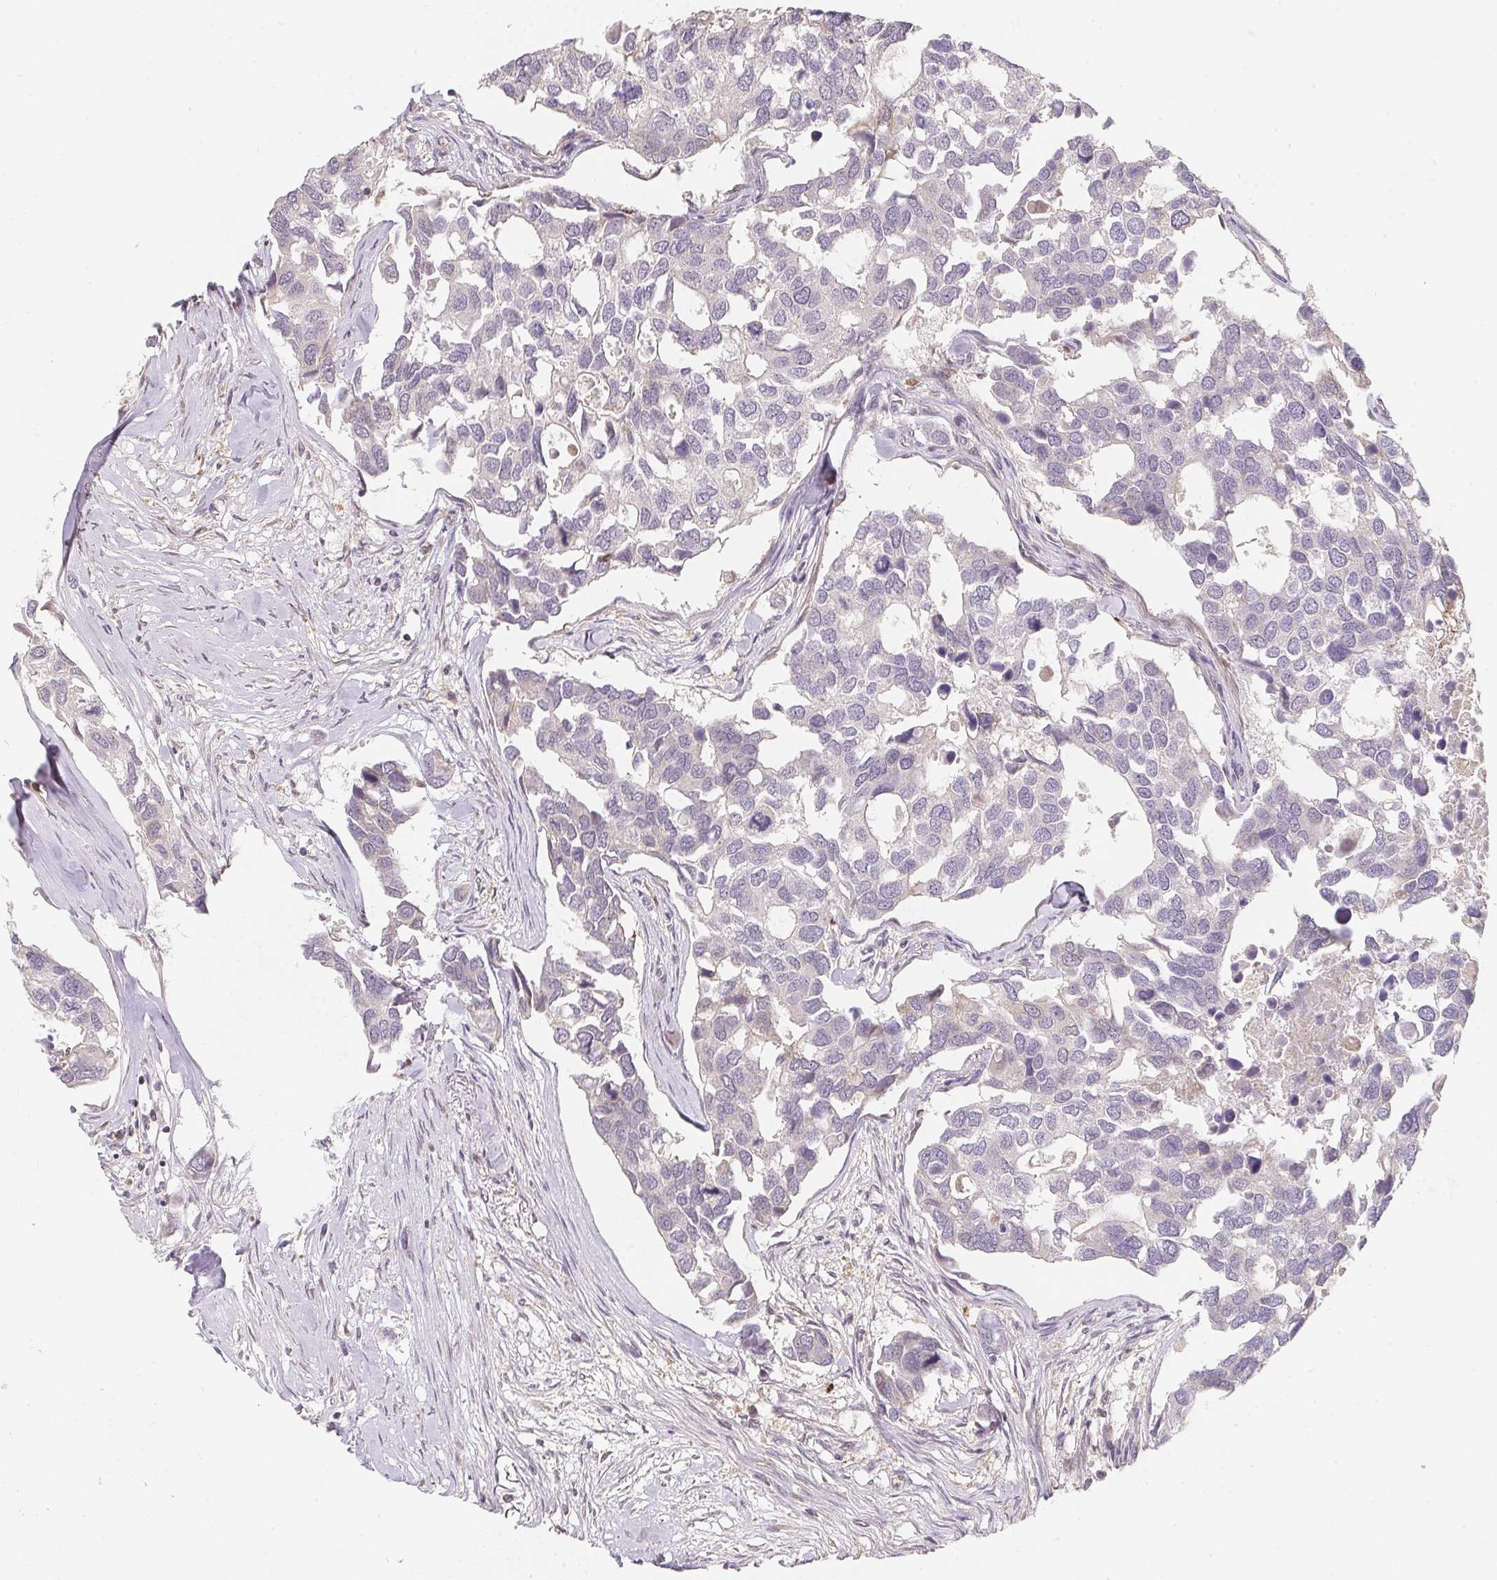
{"staining": {"intensity": "negative", "quantity": "none", "location": "none"}, "tissue": "breast cancer", "cell_type": "Tumor cells", "image_type": "cancer", "snomed": [{"axis": "morphology", "description": "Duct carcinoma"}, {"axis": "topography", "description": "Breast"}], "caption": "Immunohistochemistry (IHC) micrograph of breast cancer stained for a protein (brown), which displays no expression in tumor cells.", "gene": "ANKRD13A", "patient": {"sex": "female", "age": 83}}